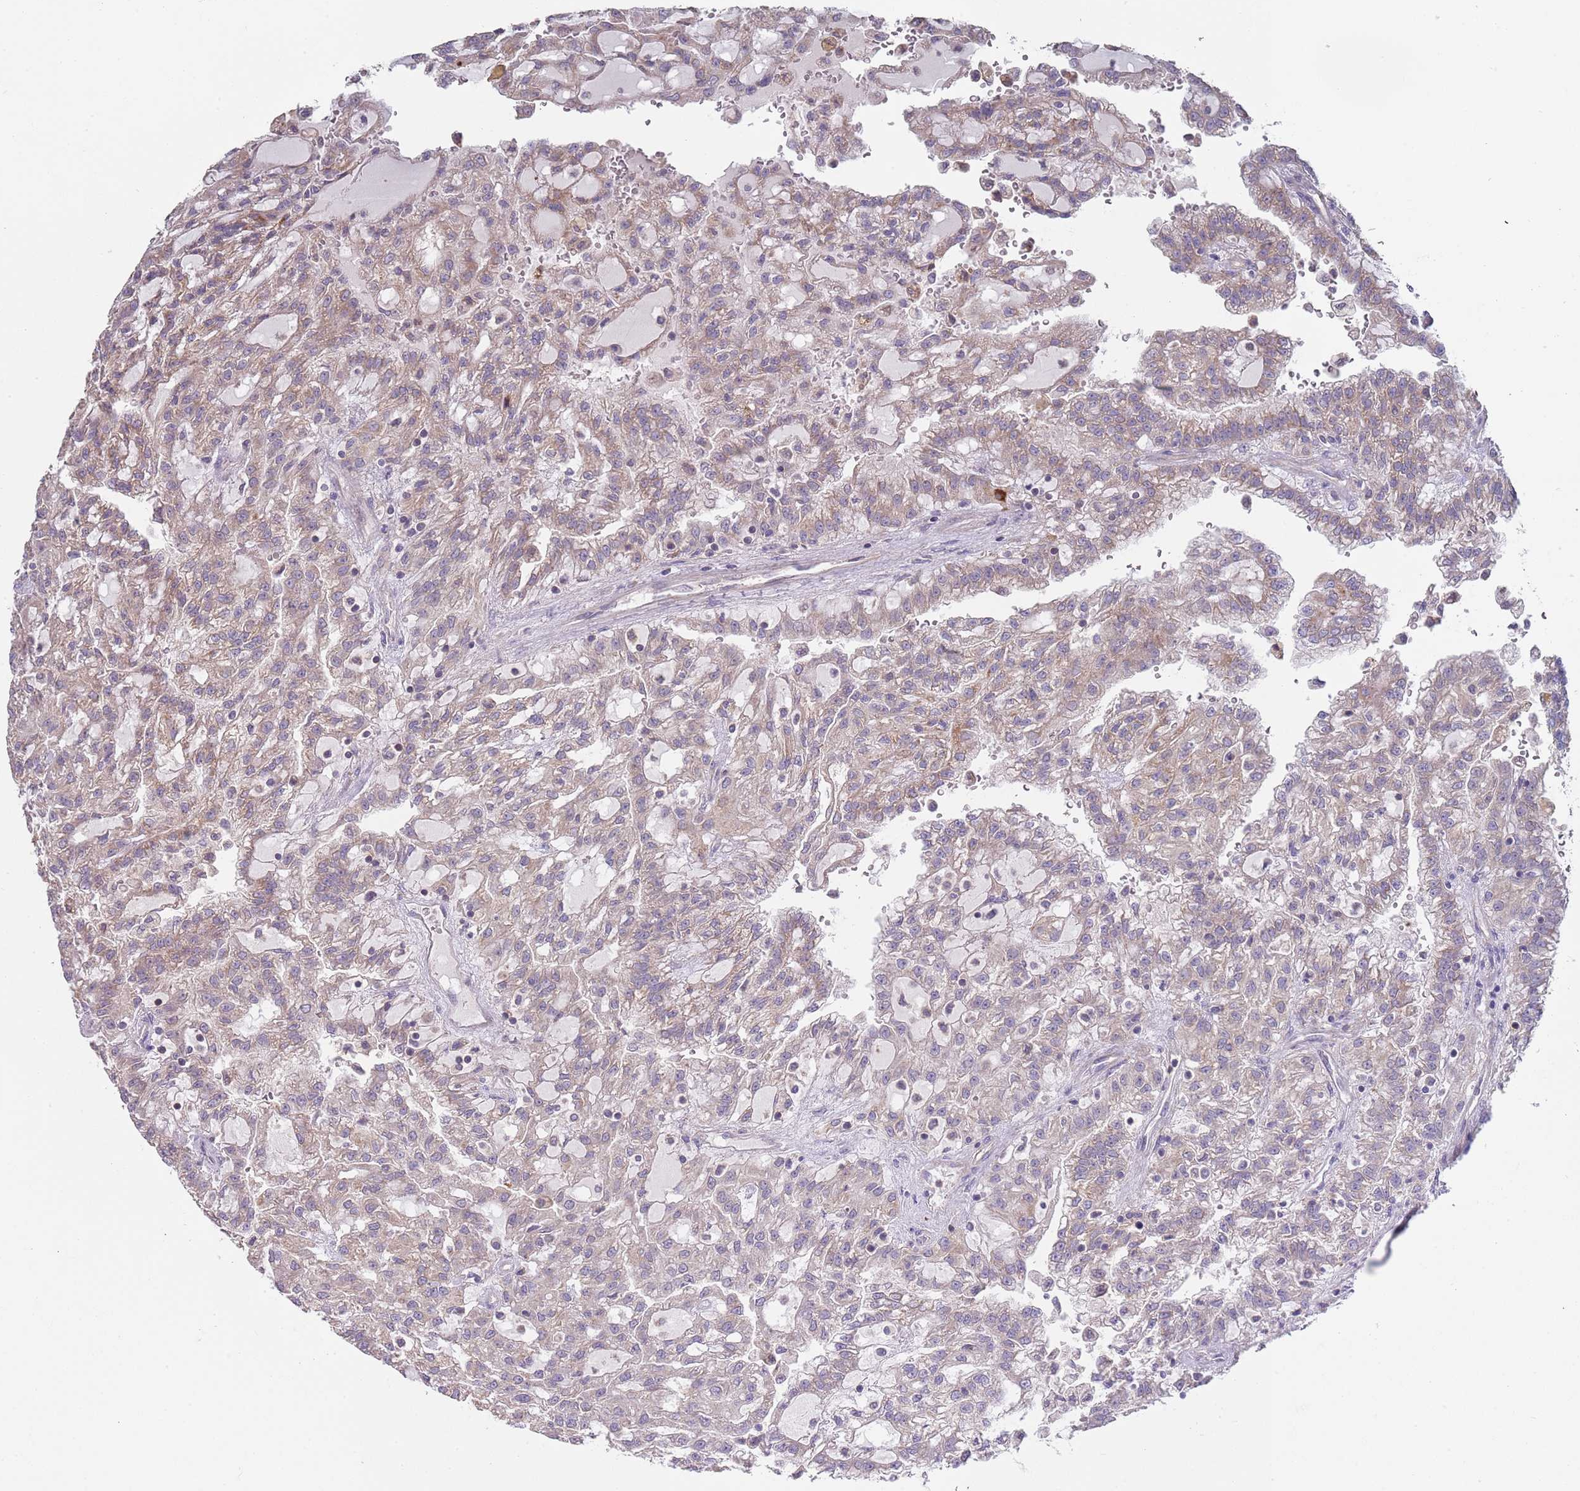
{"staining": {"intensity": "weak", "quantity": "25%-75%", "location": "cytoplasmic/membranous"}, "tissue": "renal cancer", "cell_type": "Tumor cells", "image_type": "cancer", "snomed": [{"axis": "morphology", "description": "Adenocarcinoma, NOS"}, {"axis": "topography", "description": "Kidney"}], "caption": "Tumor cells show low levels of weak cytoplasmic/membranous positivity in approximately 25%-75% of cells in human renal adenocarcinoma.", "gene": "ABCC10", "patient": {"sex": "male", "age": 63}}